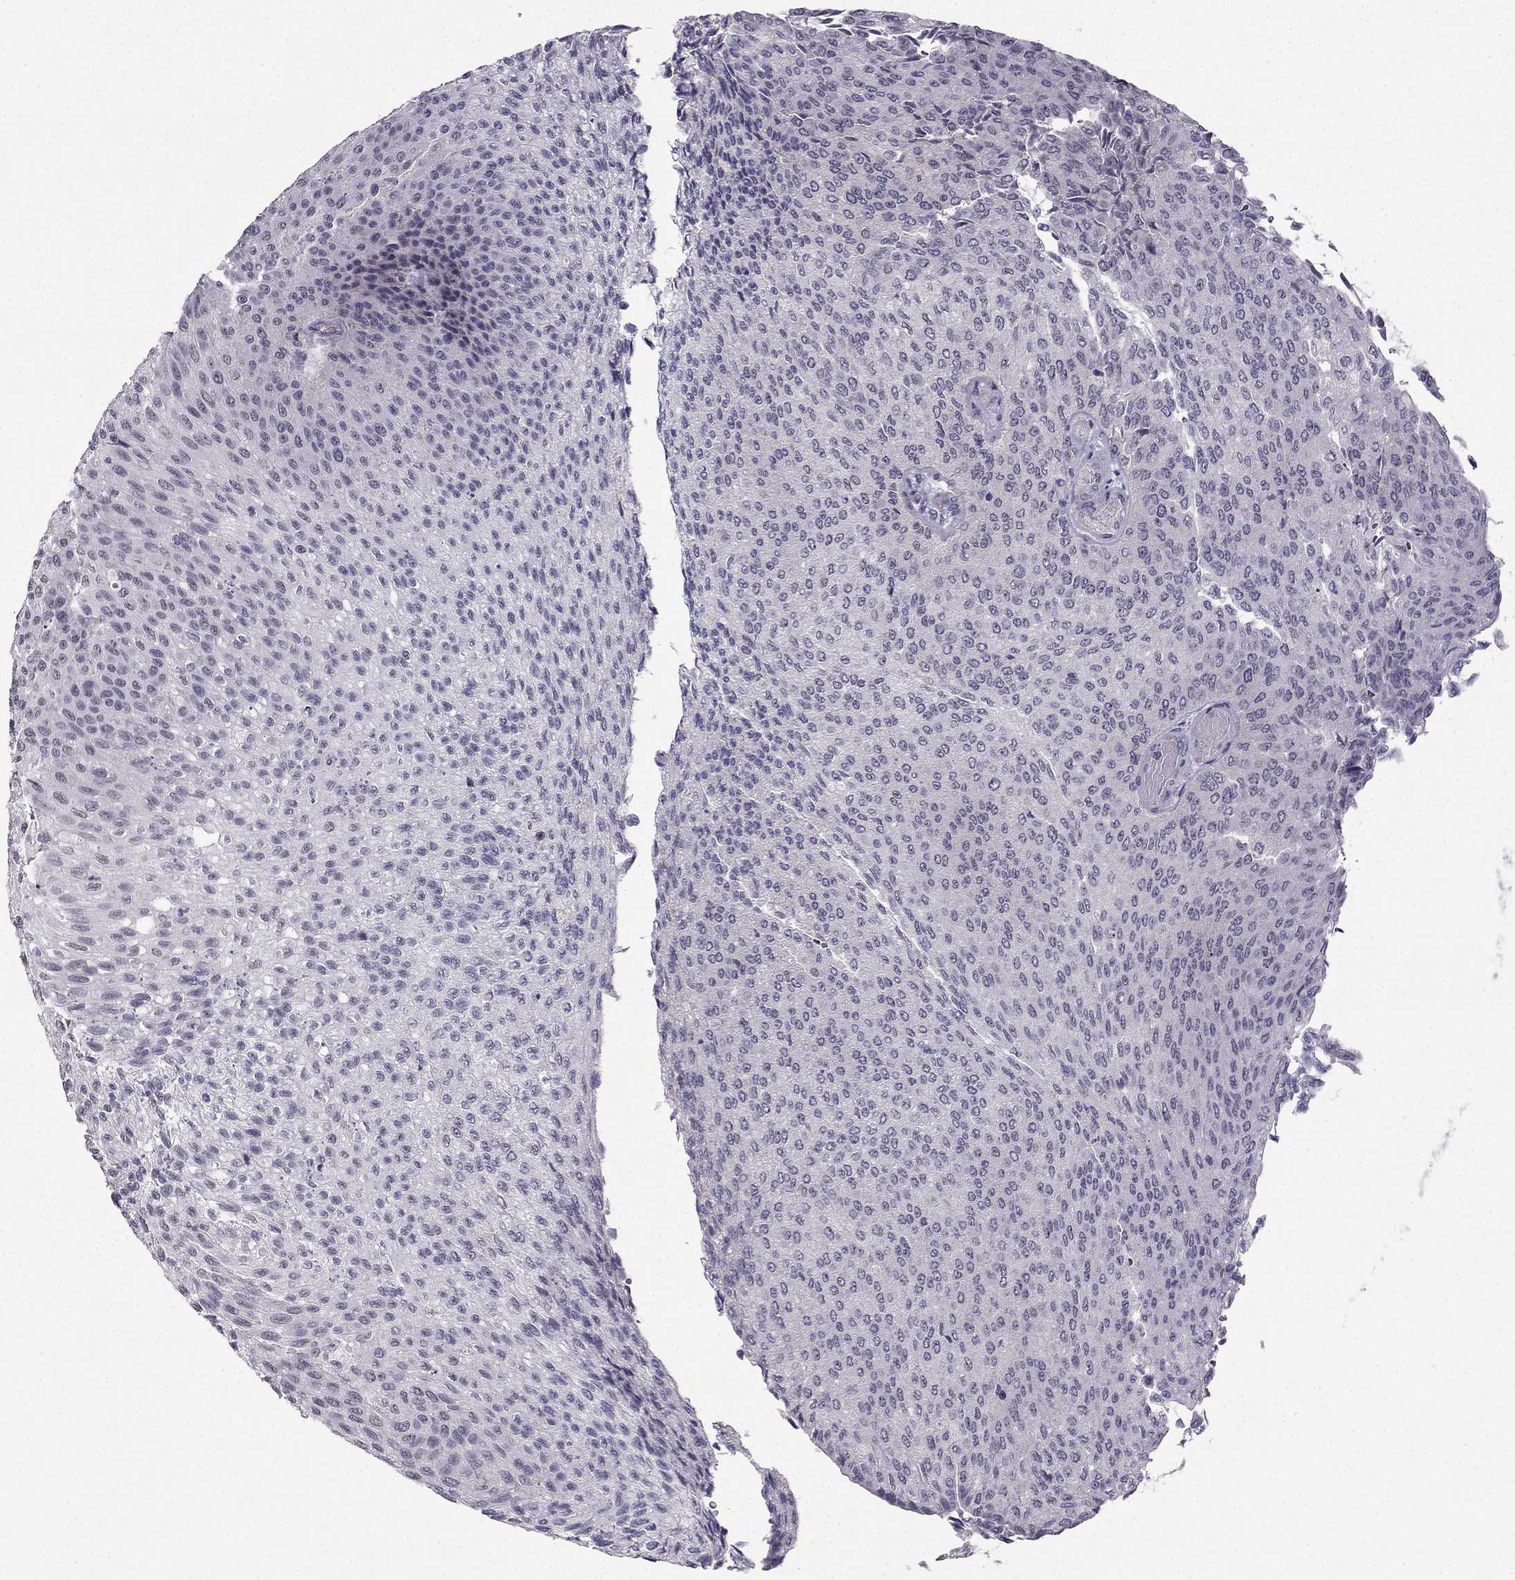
{"staining": {"intensity": "negative", "quantity": "none", "location": "none"}, "tissue": "urothelial cancer", "cell_type": "Tumor cells", "image_type": "cancer", "snomed": [{"axis": "morphology", "description": "Urothelial carcinoma, Low grade"}, {"axis": "topography", "description": "Ureter, NOS"}, {"axis": "topography", "description": "Urinary bladder"}], "caption": "IHC histopathology image of neoplastic tissue: human urothelial carcinoma (low-grade) stained with DAB (3,3'-diaminobenzidine) exhibits no significant protein positivity in tumor cells. The staining was performed using DAB (3,3'-diaminobenzidine) to visualize the protein expression in brown, while the nuclei were stained in blue with hematoxylin (Magnification: 20x).", "gene": "TSPYL5", "patient": {"sex": "male", "age": 78}}